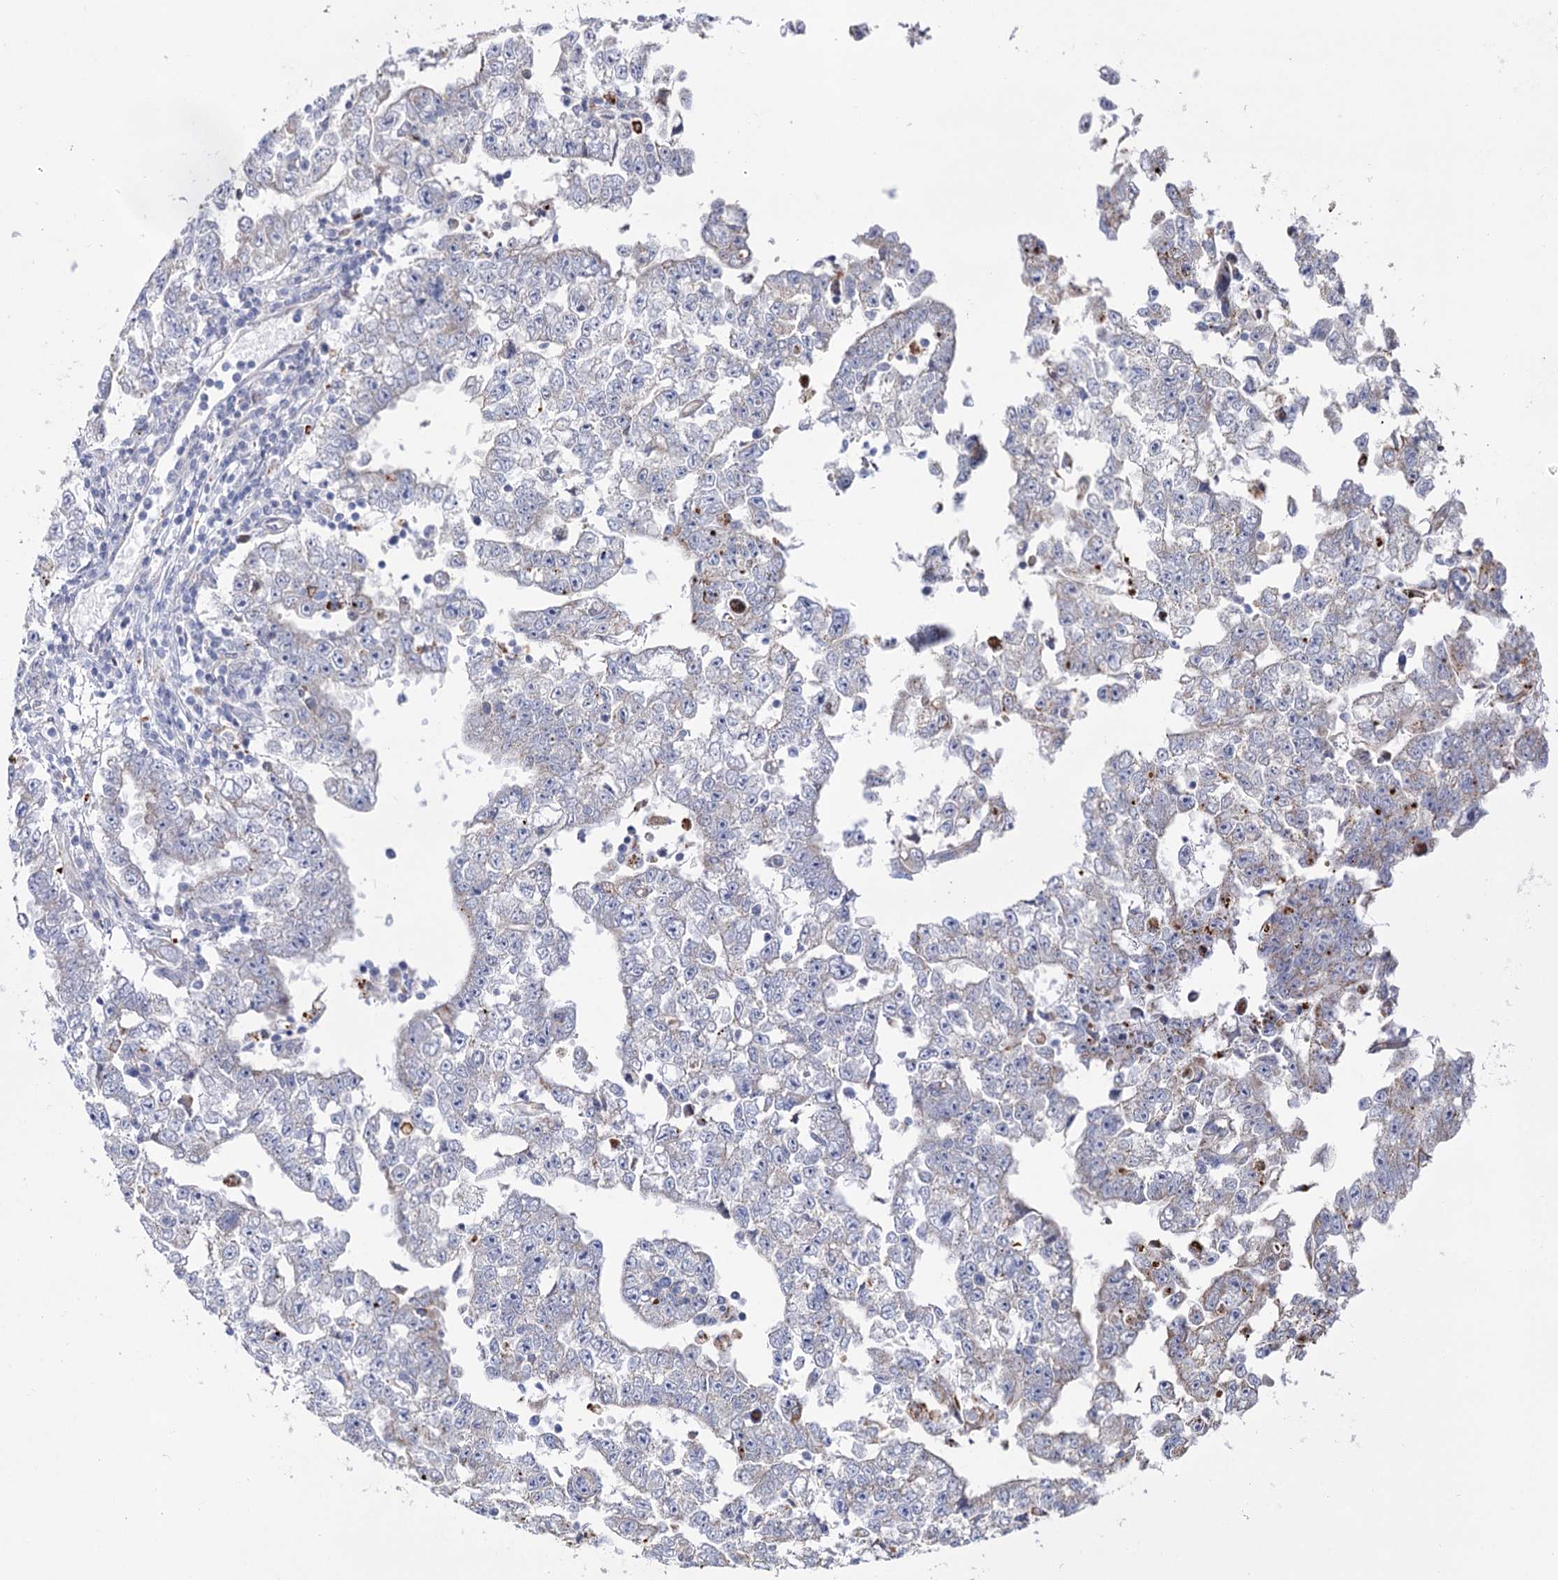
{"staining": {"intensity": "negative", "quantity": "none", "location": "none"}, "tissue": "testis cancer", "cell_type": "Tumor cells", "image_type": "cancer", "snomed": [{"axis": "morphology", "description": "Carcinoma, Embryonal, NOS"}, {"axis": "topography", "description": "Testis"}], "caption": "The photomicrograph exhibits no significant staining in tumor cells of testis cancer.", "gene": "TMEM164", "patient": {"sex": "male", "age": 25}}